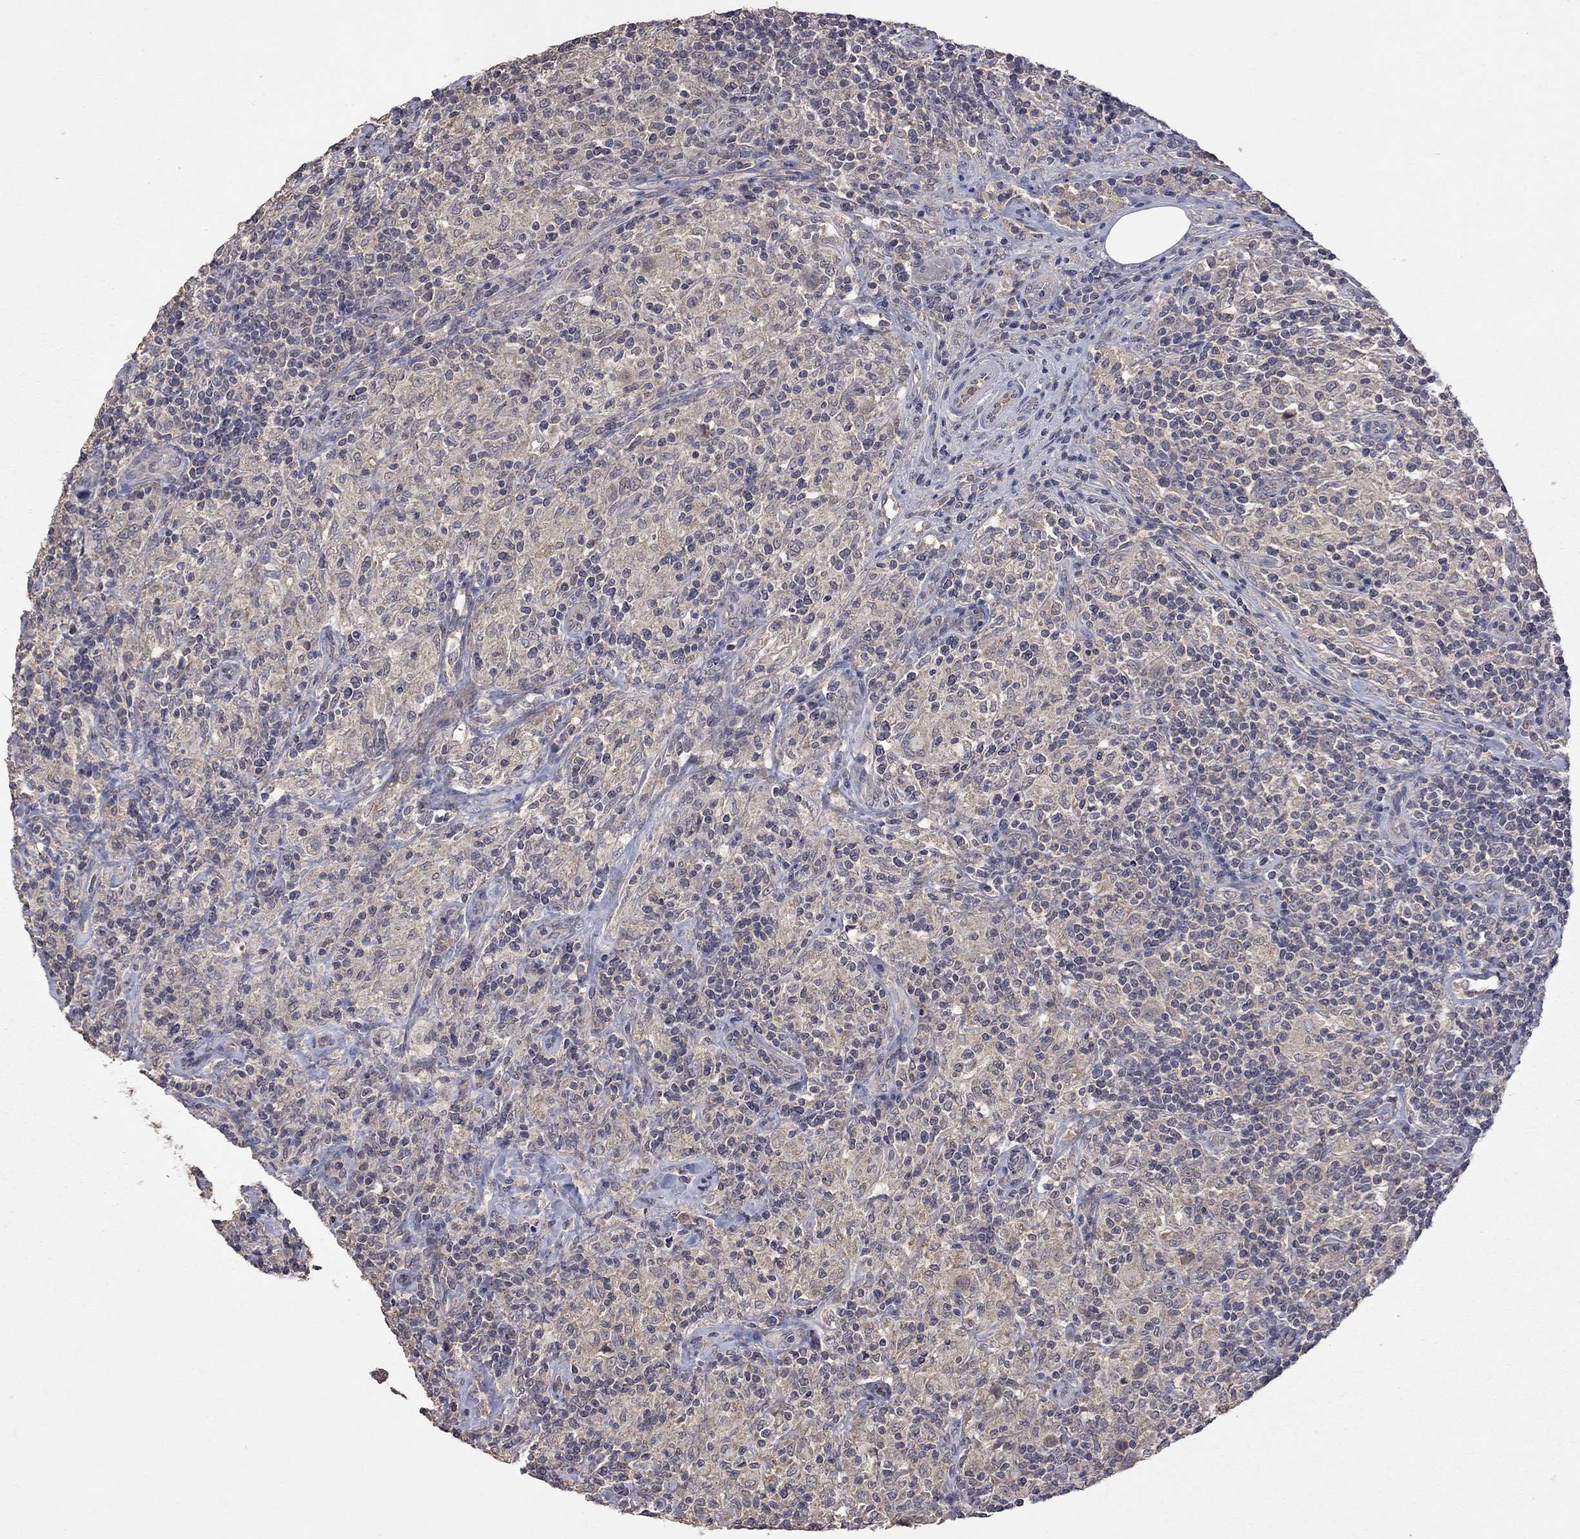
{"staining": {"intensity": "negative", "quantity": "none", "location": "none"}, "tissue": "lymphoma", "cell_type": "Tumor cells", "image_type": "cancer", "snomed": [{"axis": "morphology", "description": "Hodgkin's disease, NOS"}, {"axis": "topography", "description": "Lymph node"}], "caption": "Immunohistochemistry (IHC) histopathology image of human Hodgkin's disease stained for a protein (brown), which reveals no staining in tumor cells.", "gene": "HTR6", "patient": {"sex": "male", "age": 70}}